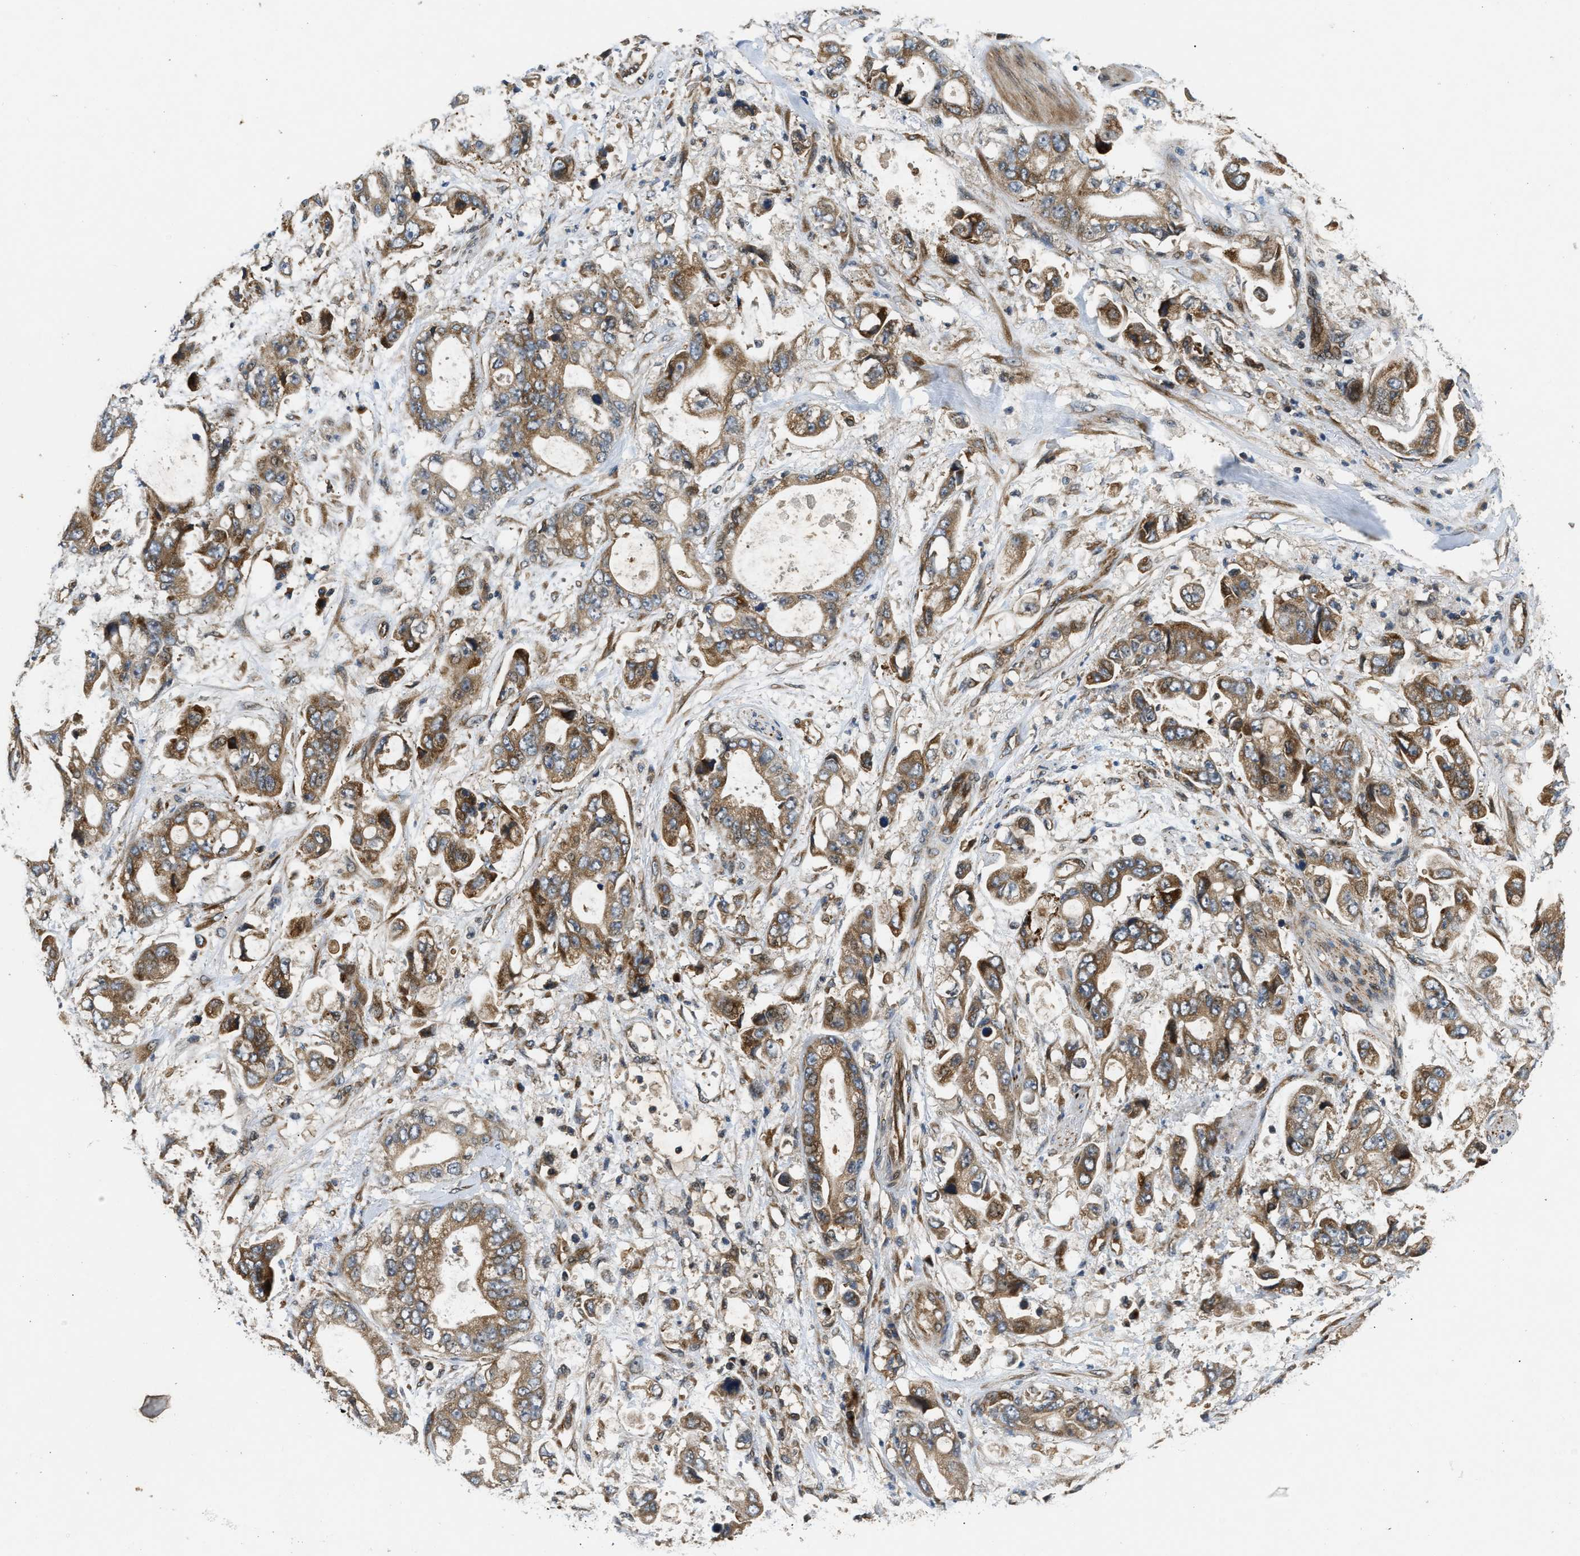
{"staining": {"intensity": "moderate", "quantity": ">75%", "location": "cytoplasmic/membranous"}, "tissue": "stomach cancer", "cell_type": "Tumor cells", "image_type": "cancer", "snomed": [{"axis": "morphology", "description": "Normal tissue, NOS"}, {"axis": "morphology", "description": "Adenocarcinoma, NOS"}, {"axis": "topography", "description": "Stomach"}], "caption": "Stomach cancer stained with a protein marker exhibits moderate staining in tumor cells.", "gene": "PNPLA8", "patient": {"sex": "male", "age": 62}}